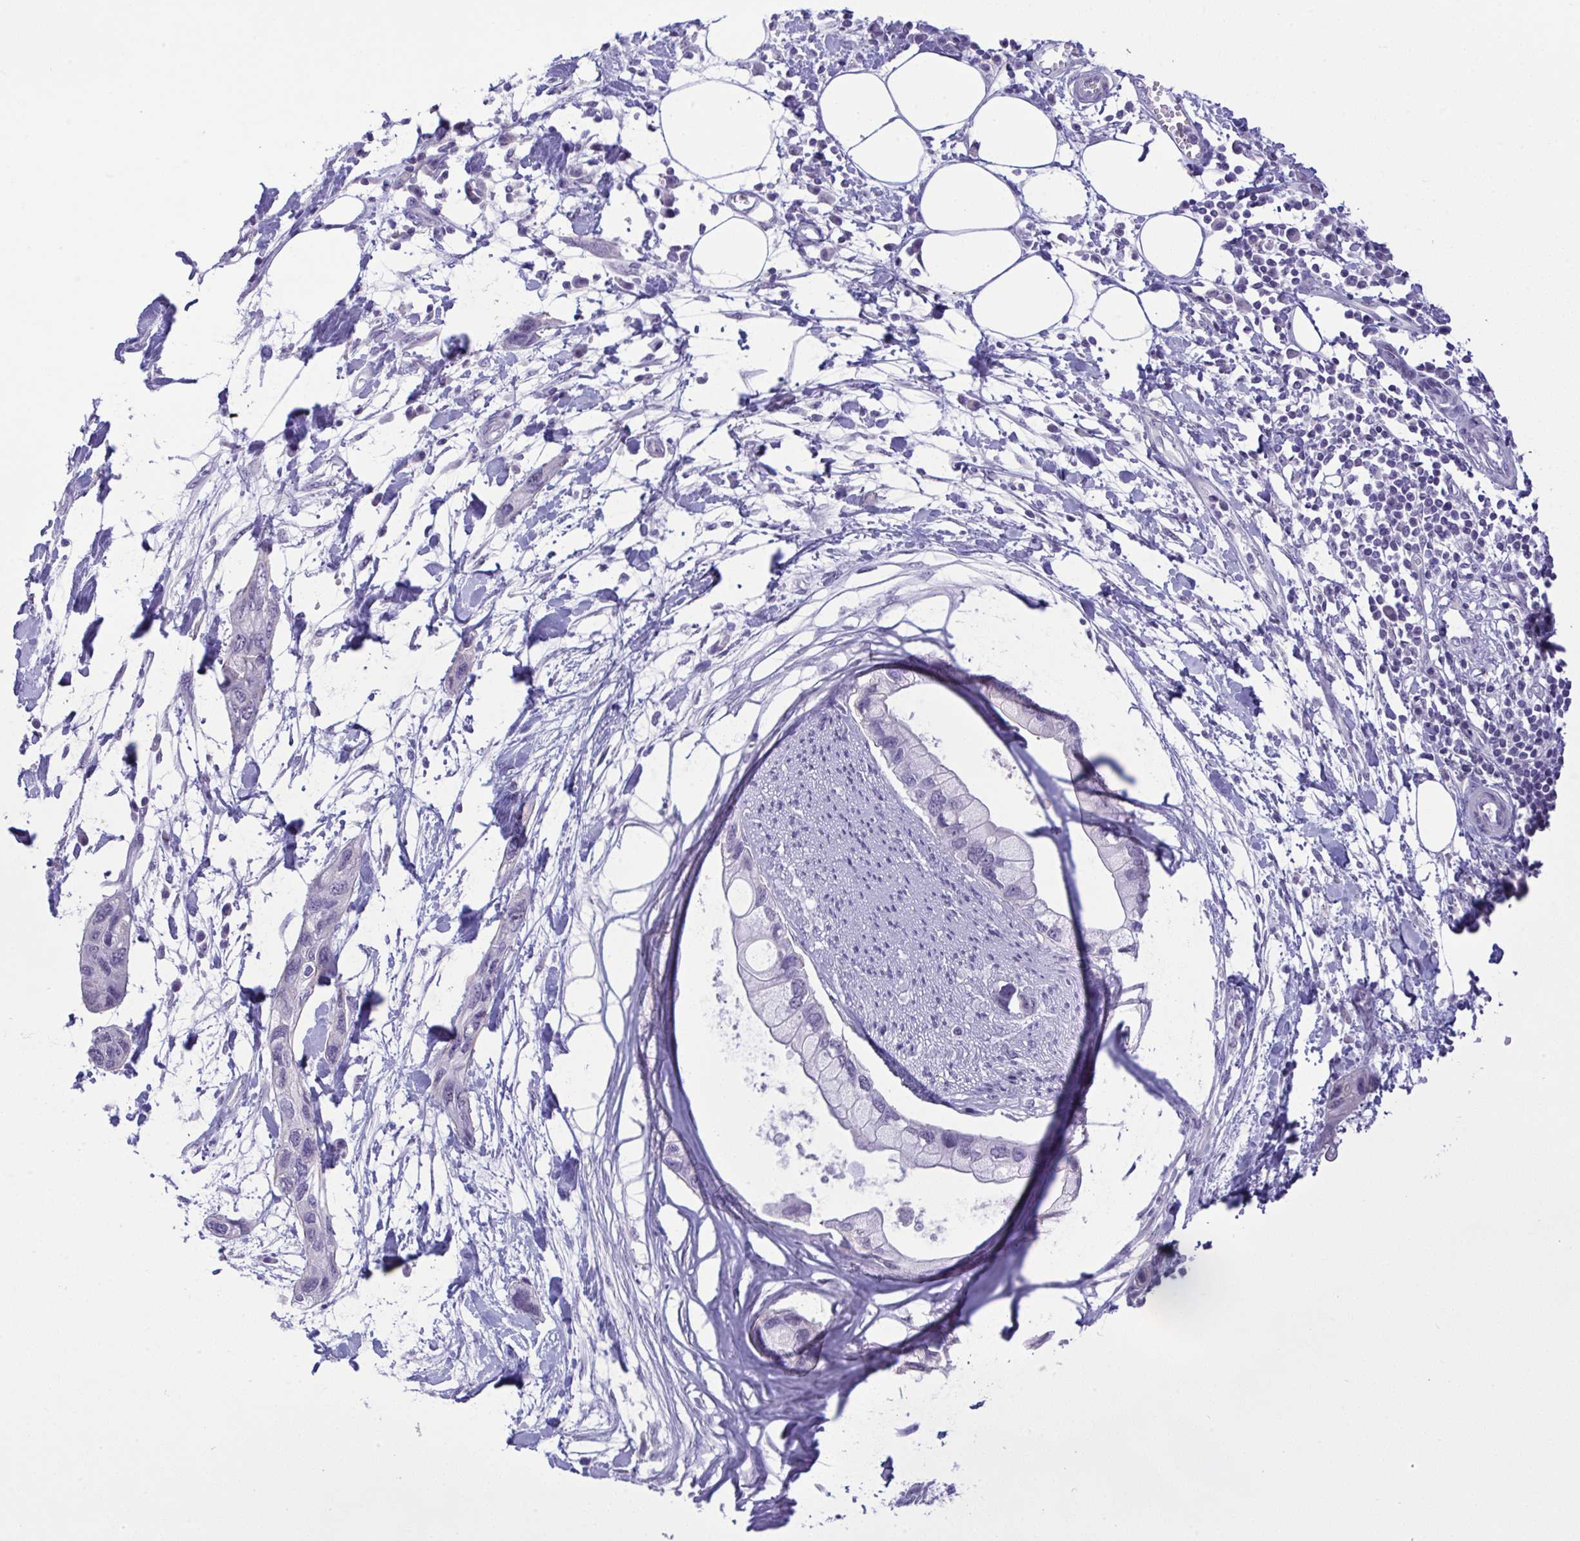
{"staining": {"intensity": "negative", "quantity": "none", "location": "none"}, "tissue": "pancreatic cancer", "cell_type": "Tumor cells", "image_type": "cancer", "snomed": [{"axis": "morphology", "description": "Adenocarcinoma, NOS"}, {"axis": "topography", "description": "Pancreas"}], "caption": "Tumor cells show no significant positivity in pancreatic adenocarcinoma.", "gene": "YBX2", "patient": {"sex": "female", "age": 73}}